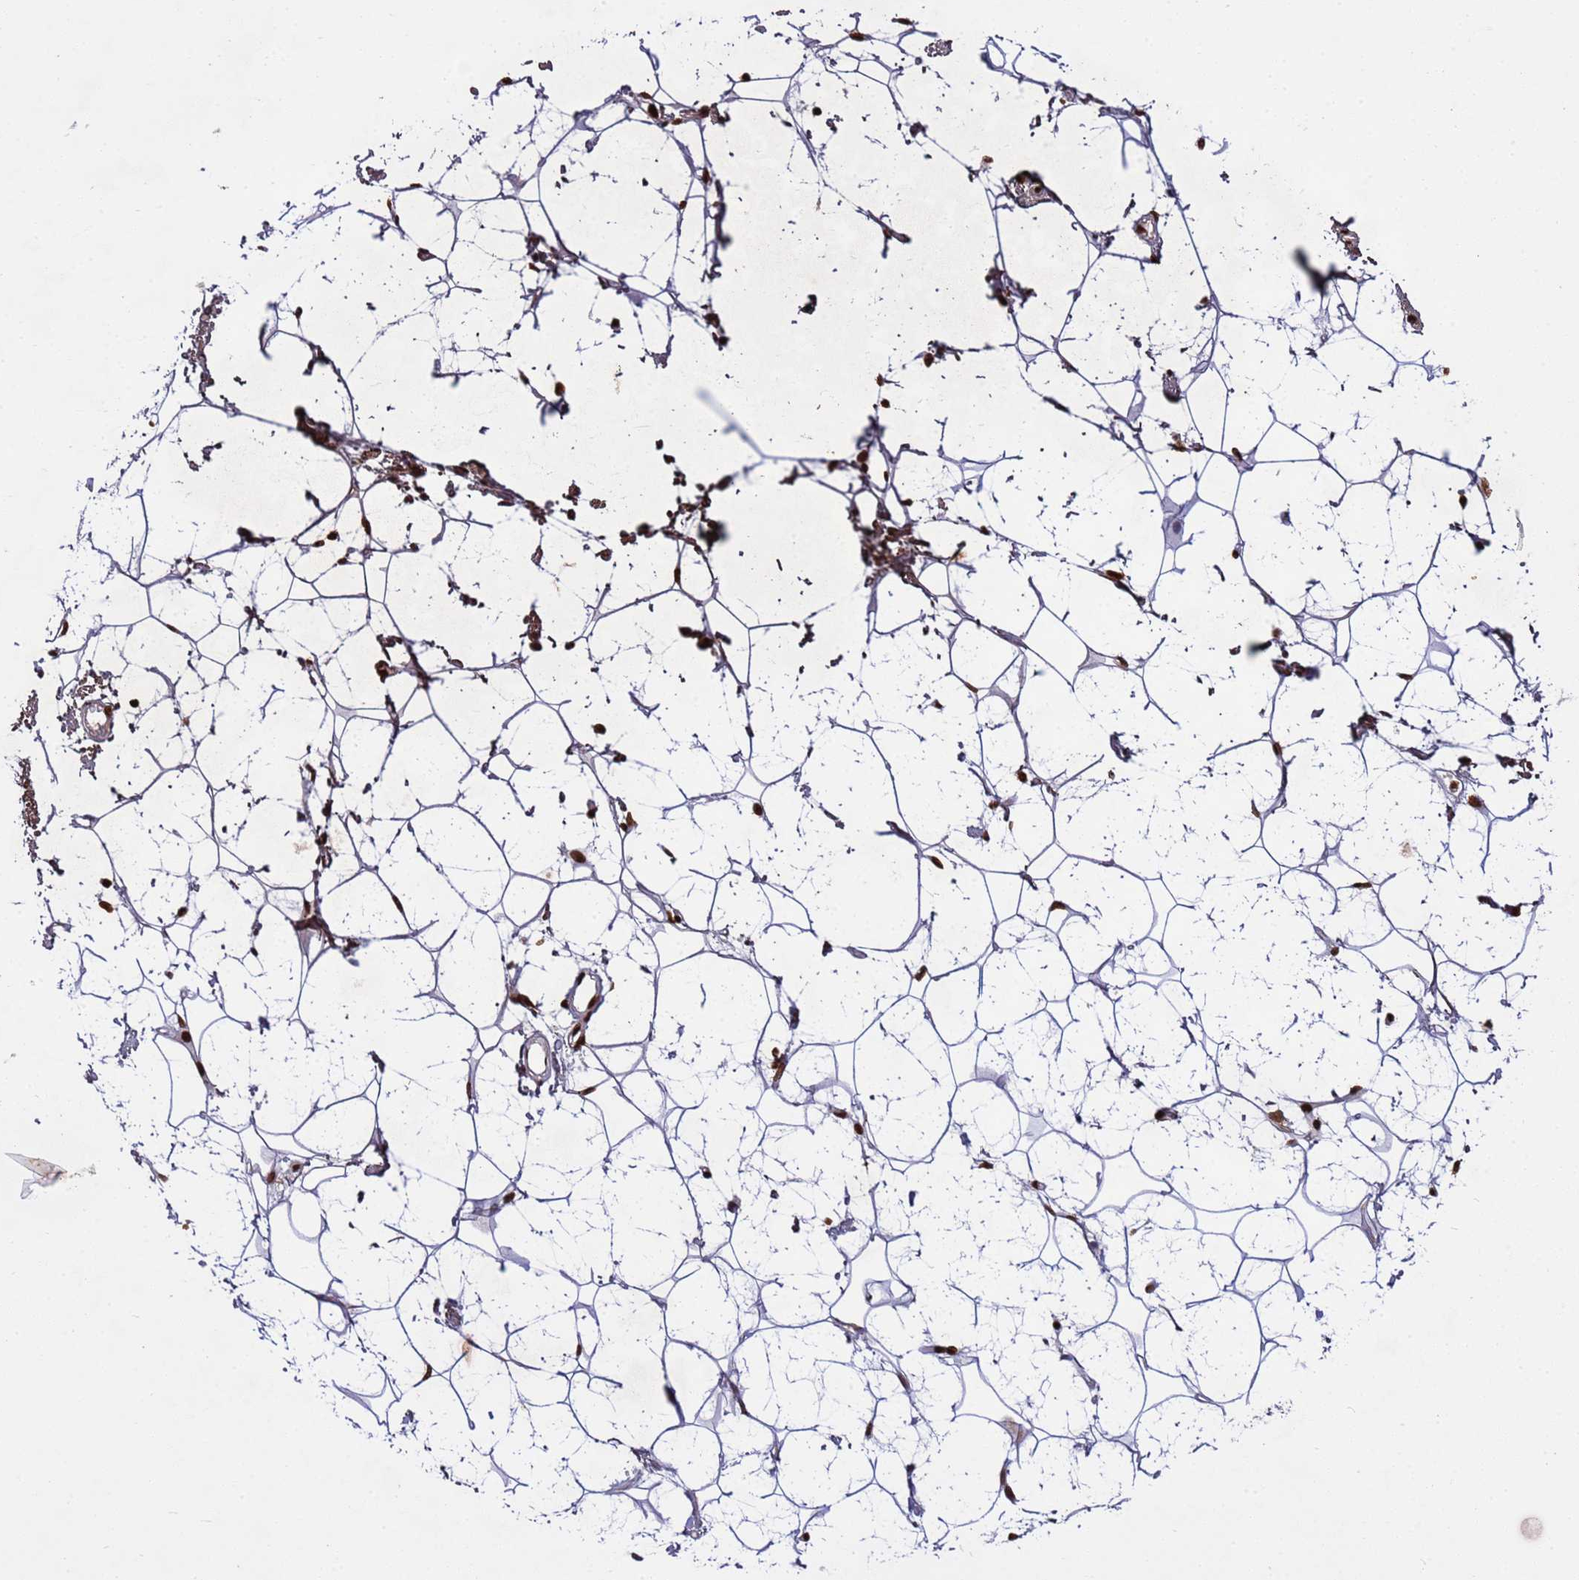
{"staining": {"intensity": "strong", "quantity": ">75%", "location": "nuclear"}, "tissue": "adipose tissue", "cell_type": "Adipocytes", "image_type": "normal", "snomed": [{"axis": "morphology", "description": "Normal tissue, NOS"}, {"axis": "topography", "description": "Breast"}], "caption": "Protein staining reveals strong nuclear positivity in about >75% of adipocytes in normal adipose tissue. (DAB IHC with brightfield microscopy, high magnification).", "gene": "H3", "patient": {"sex": "female", "age": 26}}